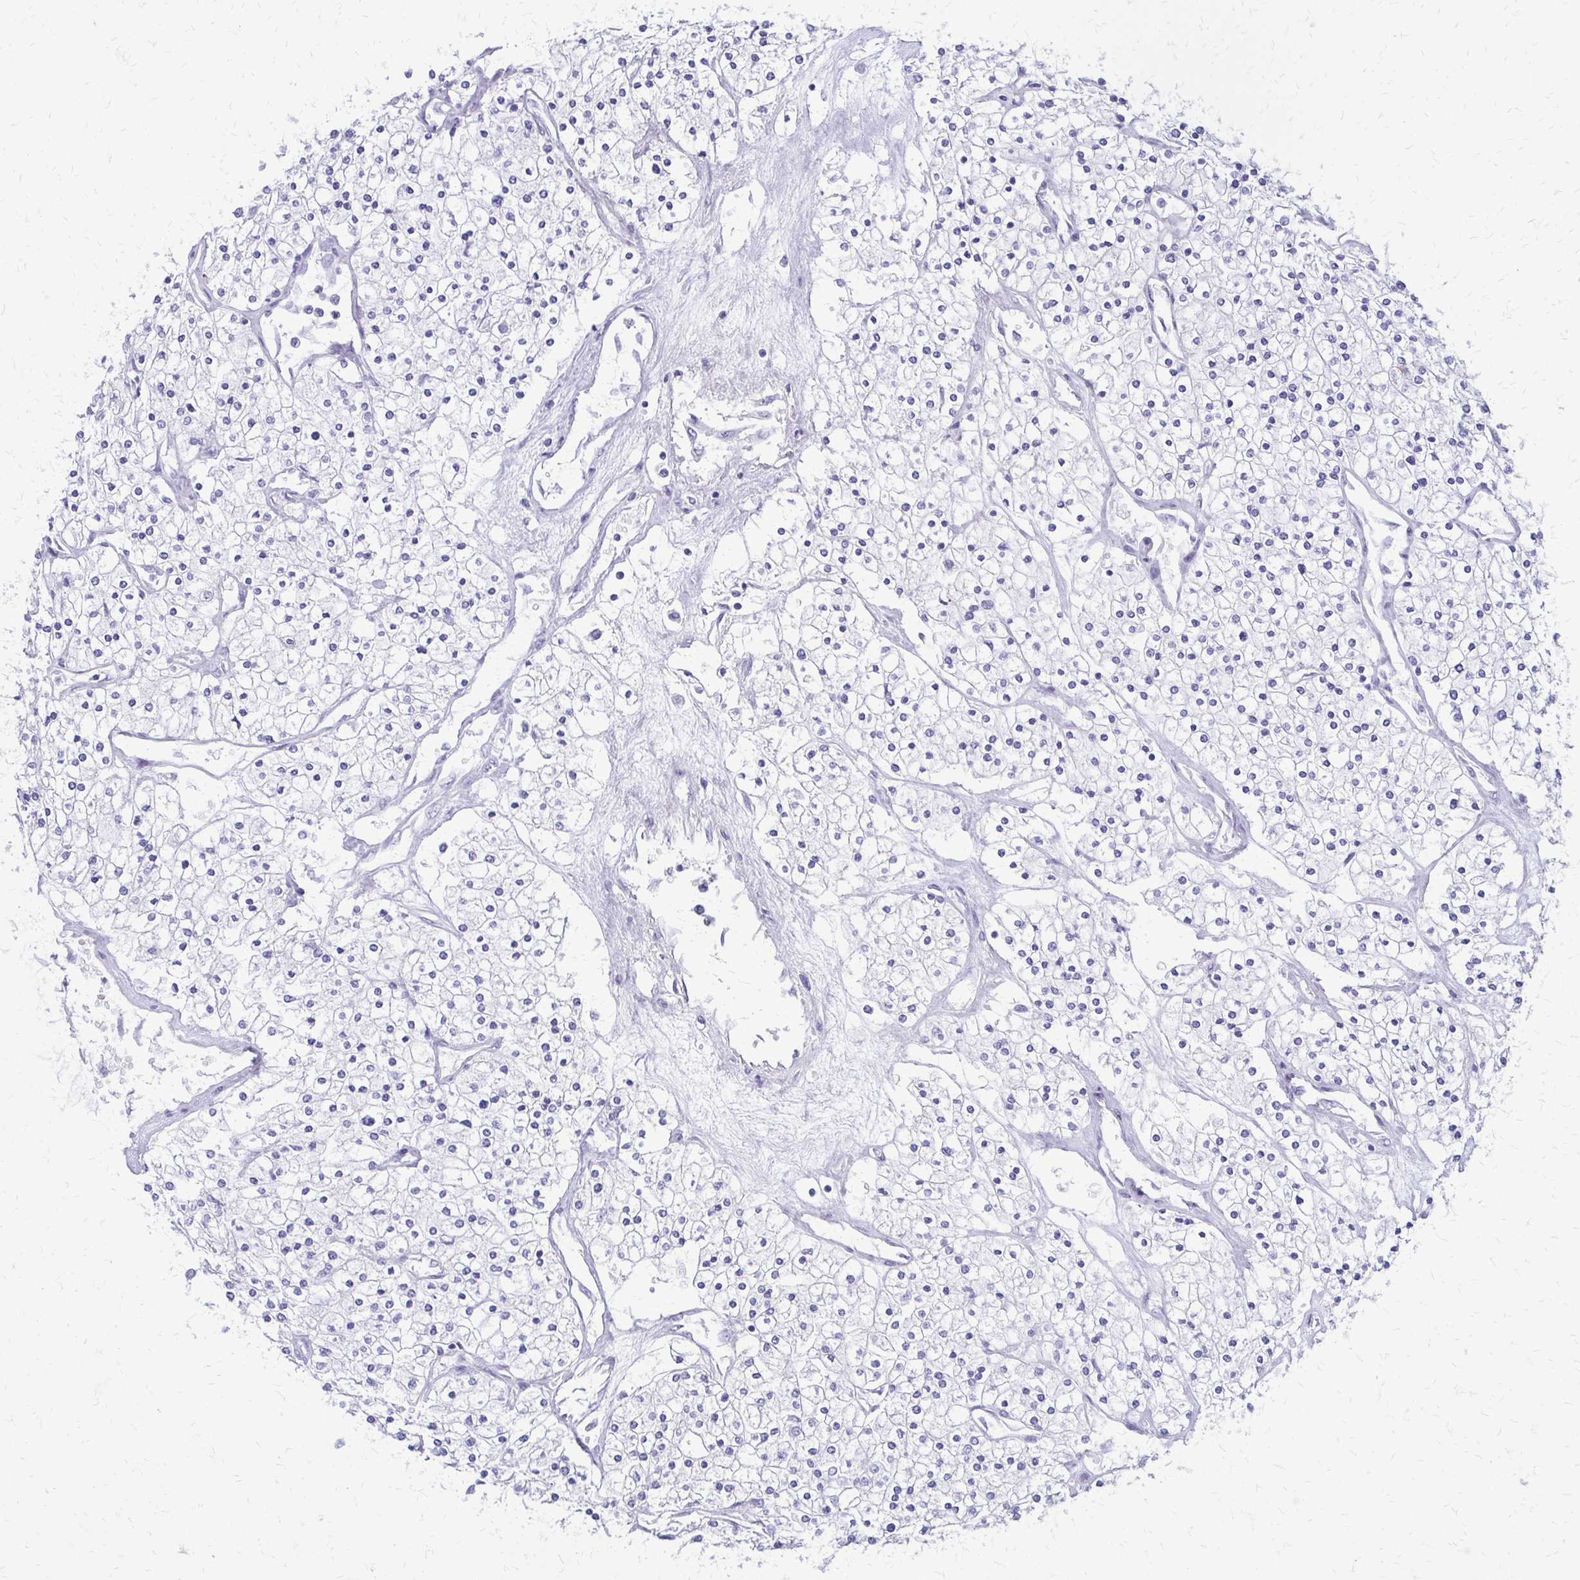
{"staining": {"intensity": "negative", "quantity": "none", "location": "none"}, "tissue": "renal cancer", "cell_type": "Tumor cells", "image_type": "cancer", "snomed": [{"axis": "morphology", "description": "Adenocarcinoma, NOS"}, {"axis": "topography", "description": "Kidney"}], "caption": "An IHC photomicrograph of renal adenocarcinoma is shown. There is no staining in tumor cells of renal adenocarcinoma. The staining is performed using DAB (3,3'-diaminobenzidine) brown chromogen with nuclei counter-stained in using hematoxylin.", "gene": "FAM162B", "patient": {"sex": "male", "age": 80}}